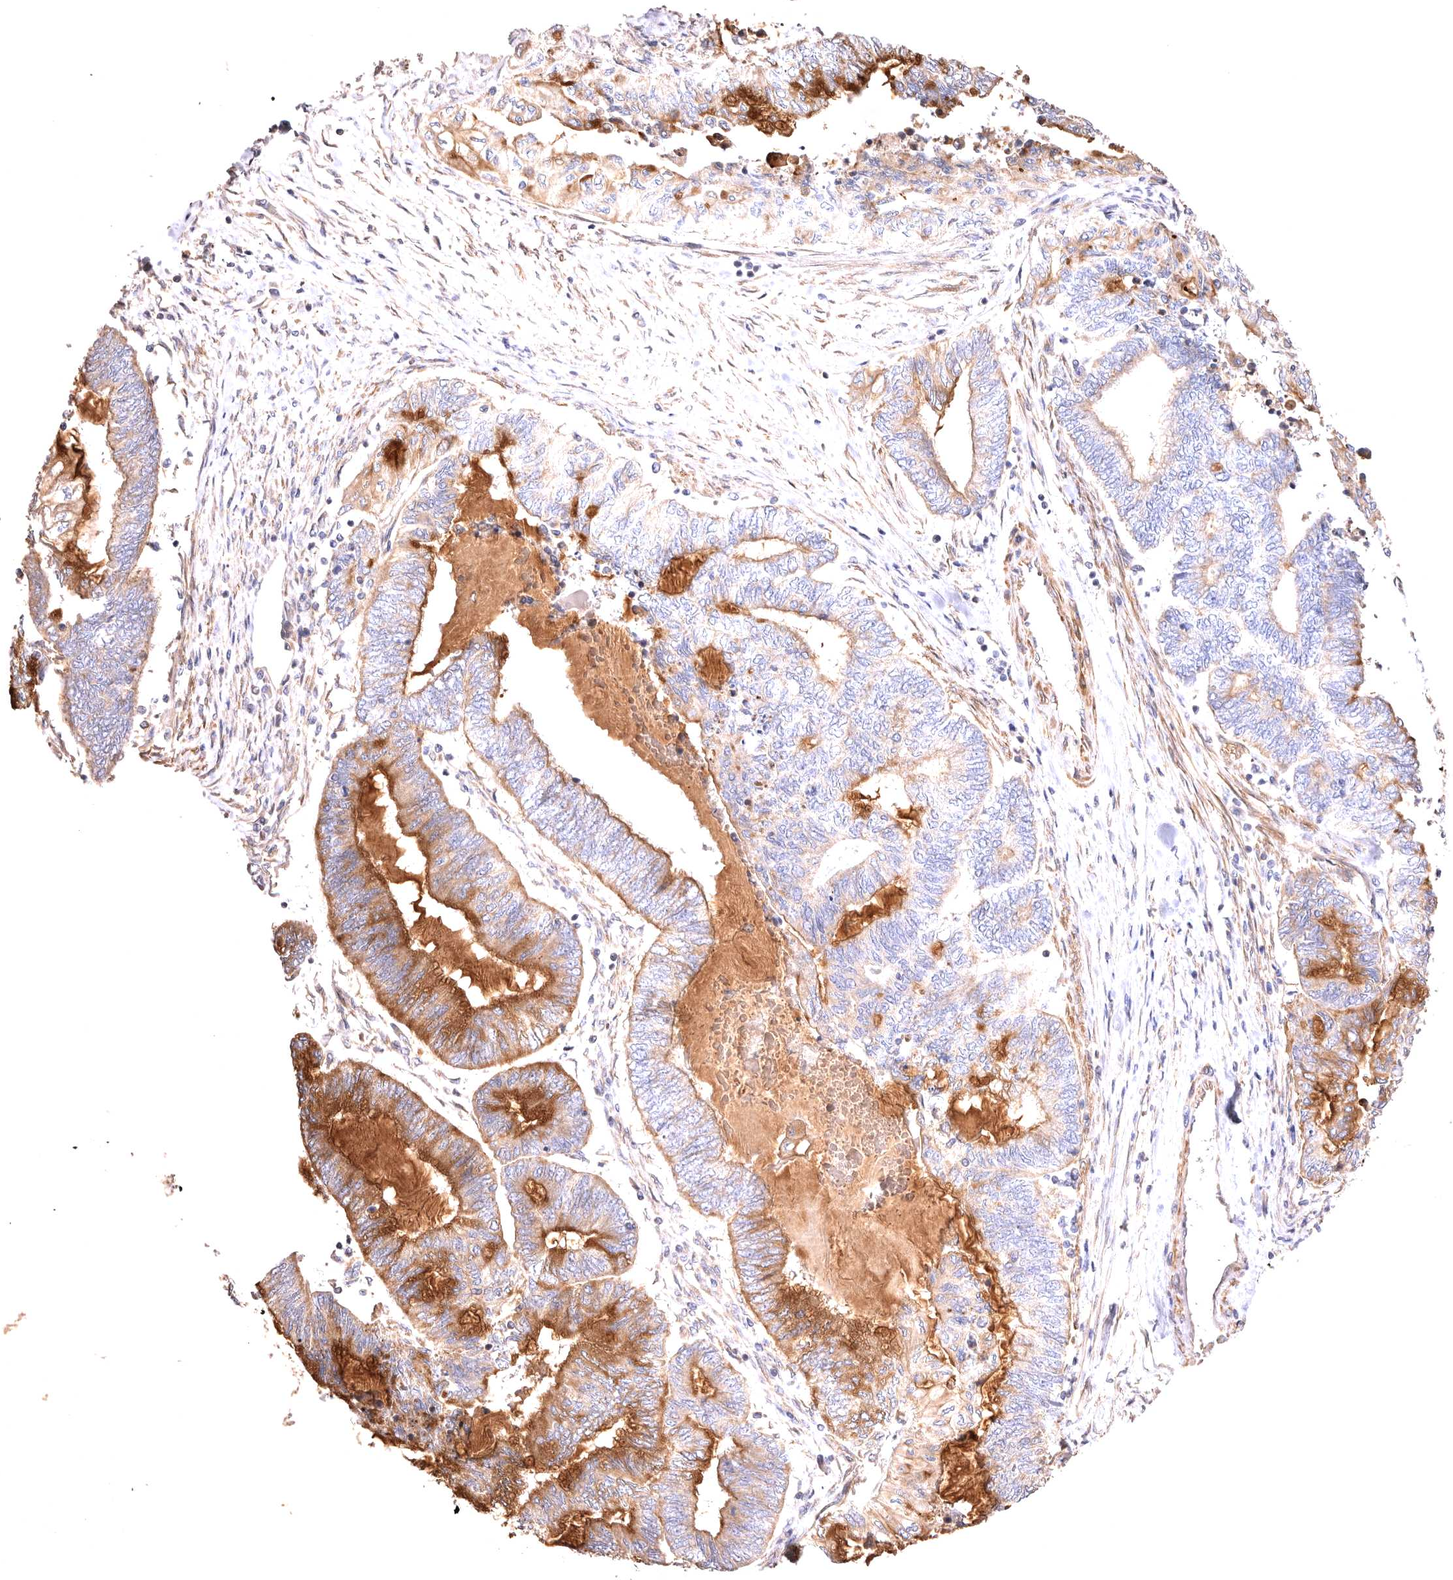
{"staining": {"intensity": "moderate", "quantity": "25%-75%", "location": "cytoplasmic/membranous"}, "tissue": "endometrial cancer", "cell_type": "Tumor cells", "image_type": "cancer", "snomed": [{"axis": "morphology", "description": "Adenocarcinoma, NOS"}, {"axis": "topography", "description": "Uterus"}, {"axis": "topography", "description": "Endometrium"}], "caption": "Tumor cells exhibit medium levels of moderate cytoplasmic/membranous staining in about 25%-75% of cells in endometrial cancer (adenocarcinoma).", "gene": "VPS45", "patient": {"sex": "female", "age": 70}}